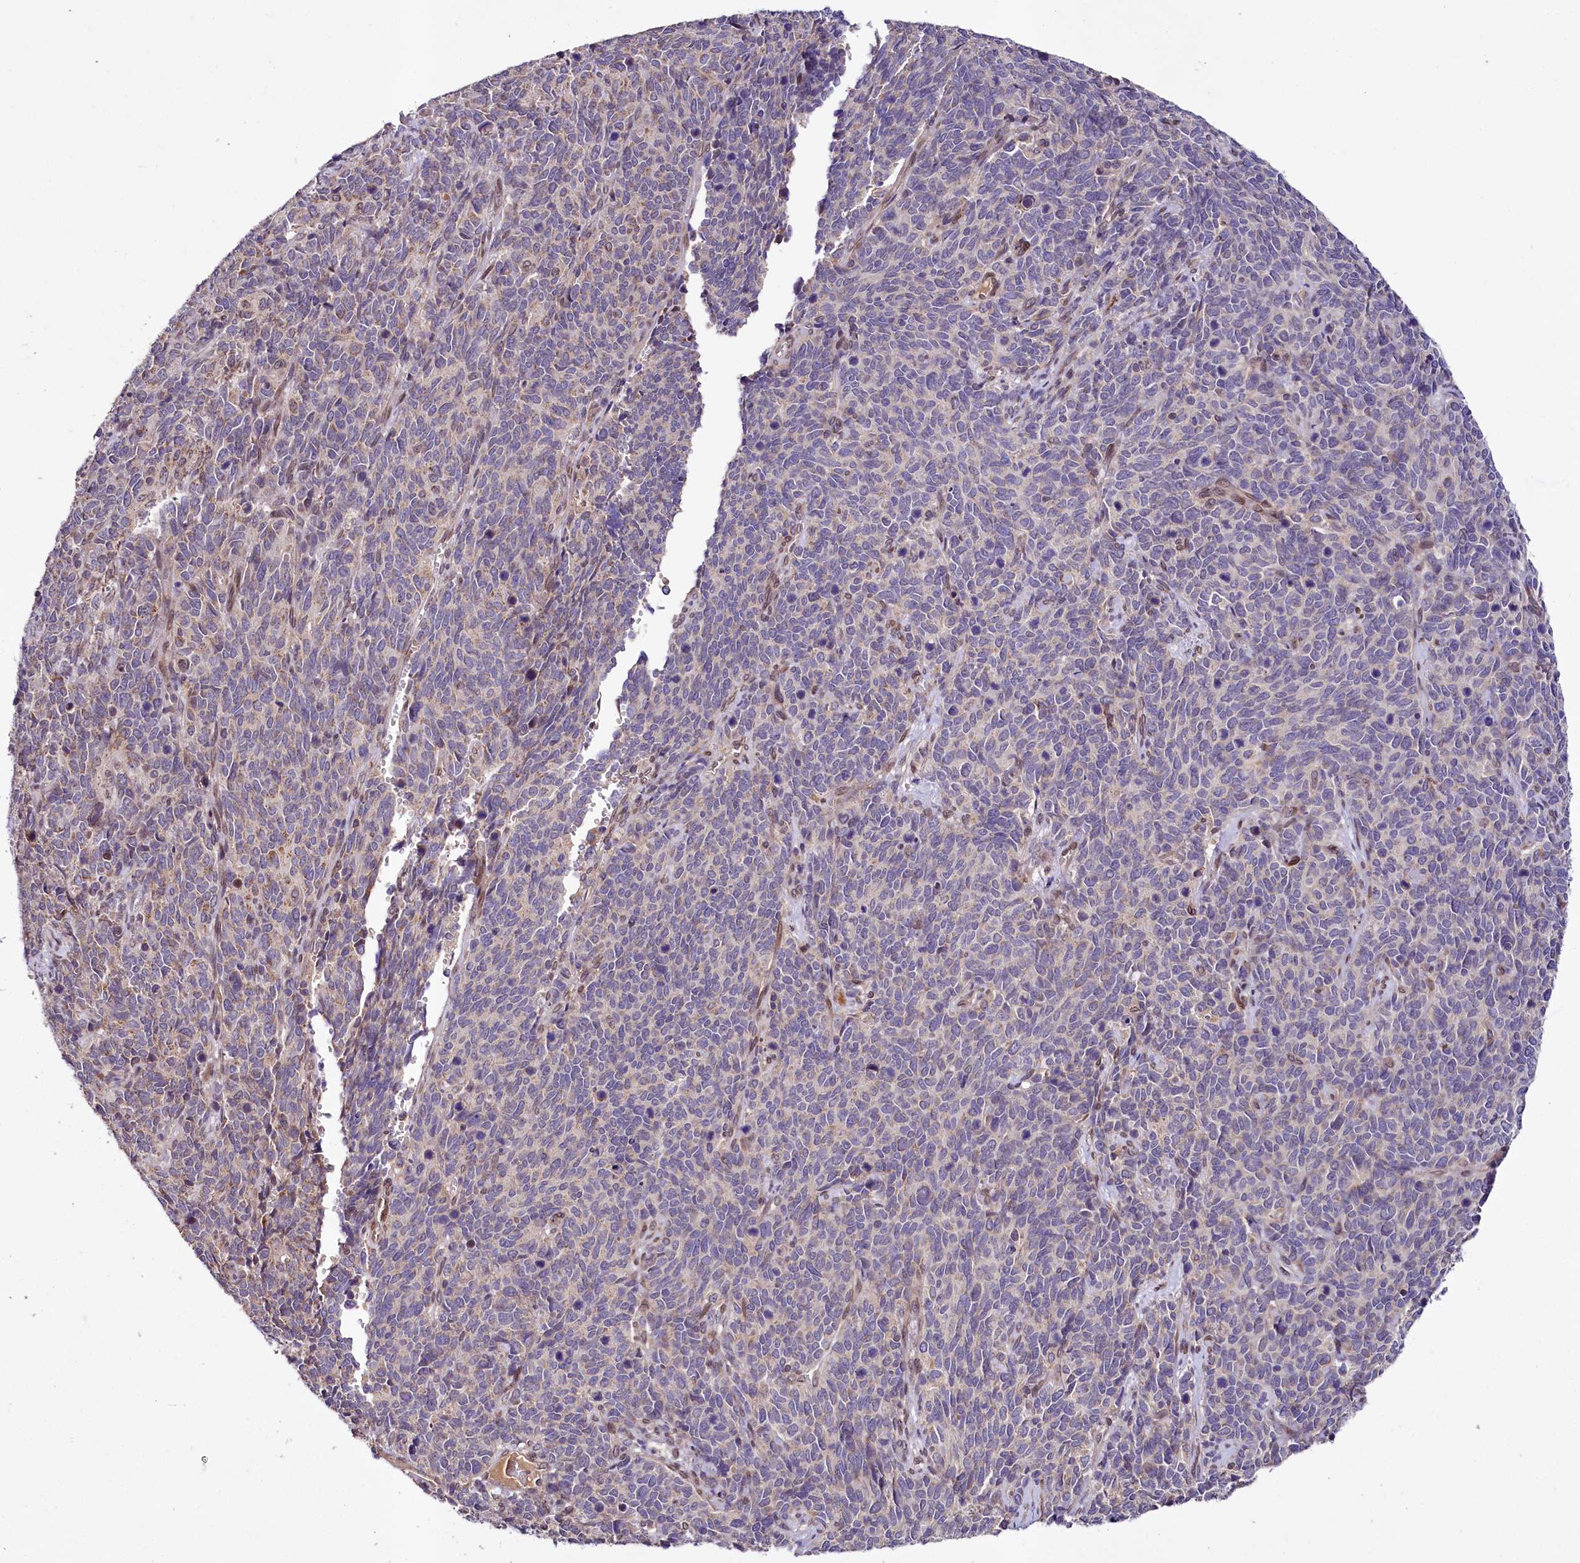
{"staining": {"intensity": "negative", "quantity": "none", "location": "none"}, "tissue": "cervical cancer", "cell_type": "Tumor cells", "image_type": "cancer", "snomed": [{"axis": "morphology", "description": "Squamous cell carcinoma, NOS"}, {"axis": "topography", "description": "Cervix"}], "caption": "A micrograph of human squamous cell carcinoma (cervical) is negative for staining in tumor cells. Brightfield microscopy of immunohistochemistry (IHC) stained with DAB (3,3'-diaminobenzidine) (brown) and hematoxylin (blue), captured at high magnification.", "gene": "ZNF226", "patient": {"sex": "female", "age": 60}}